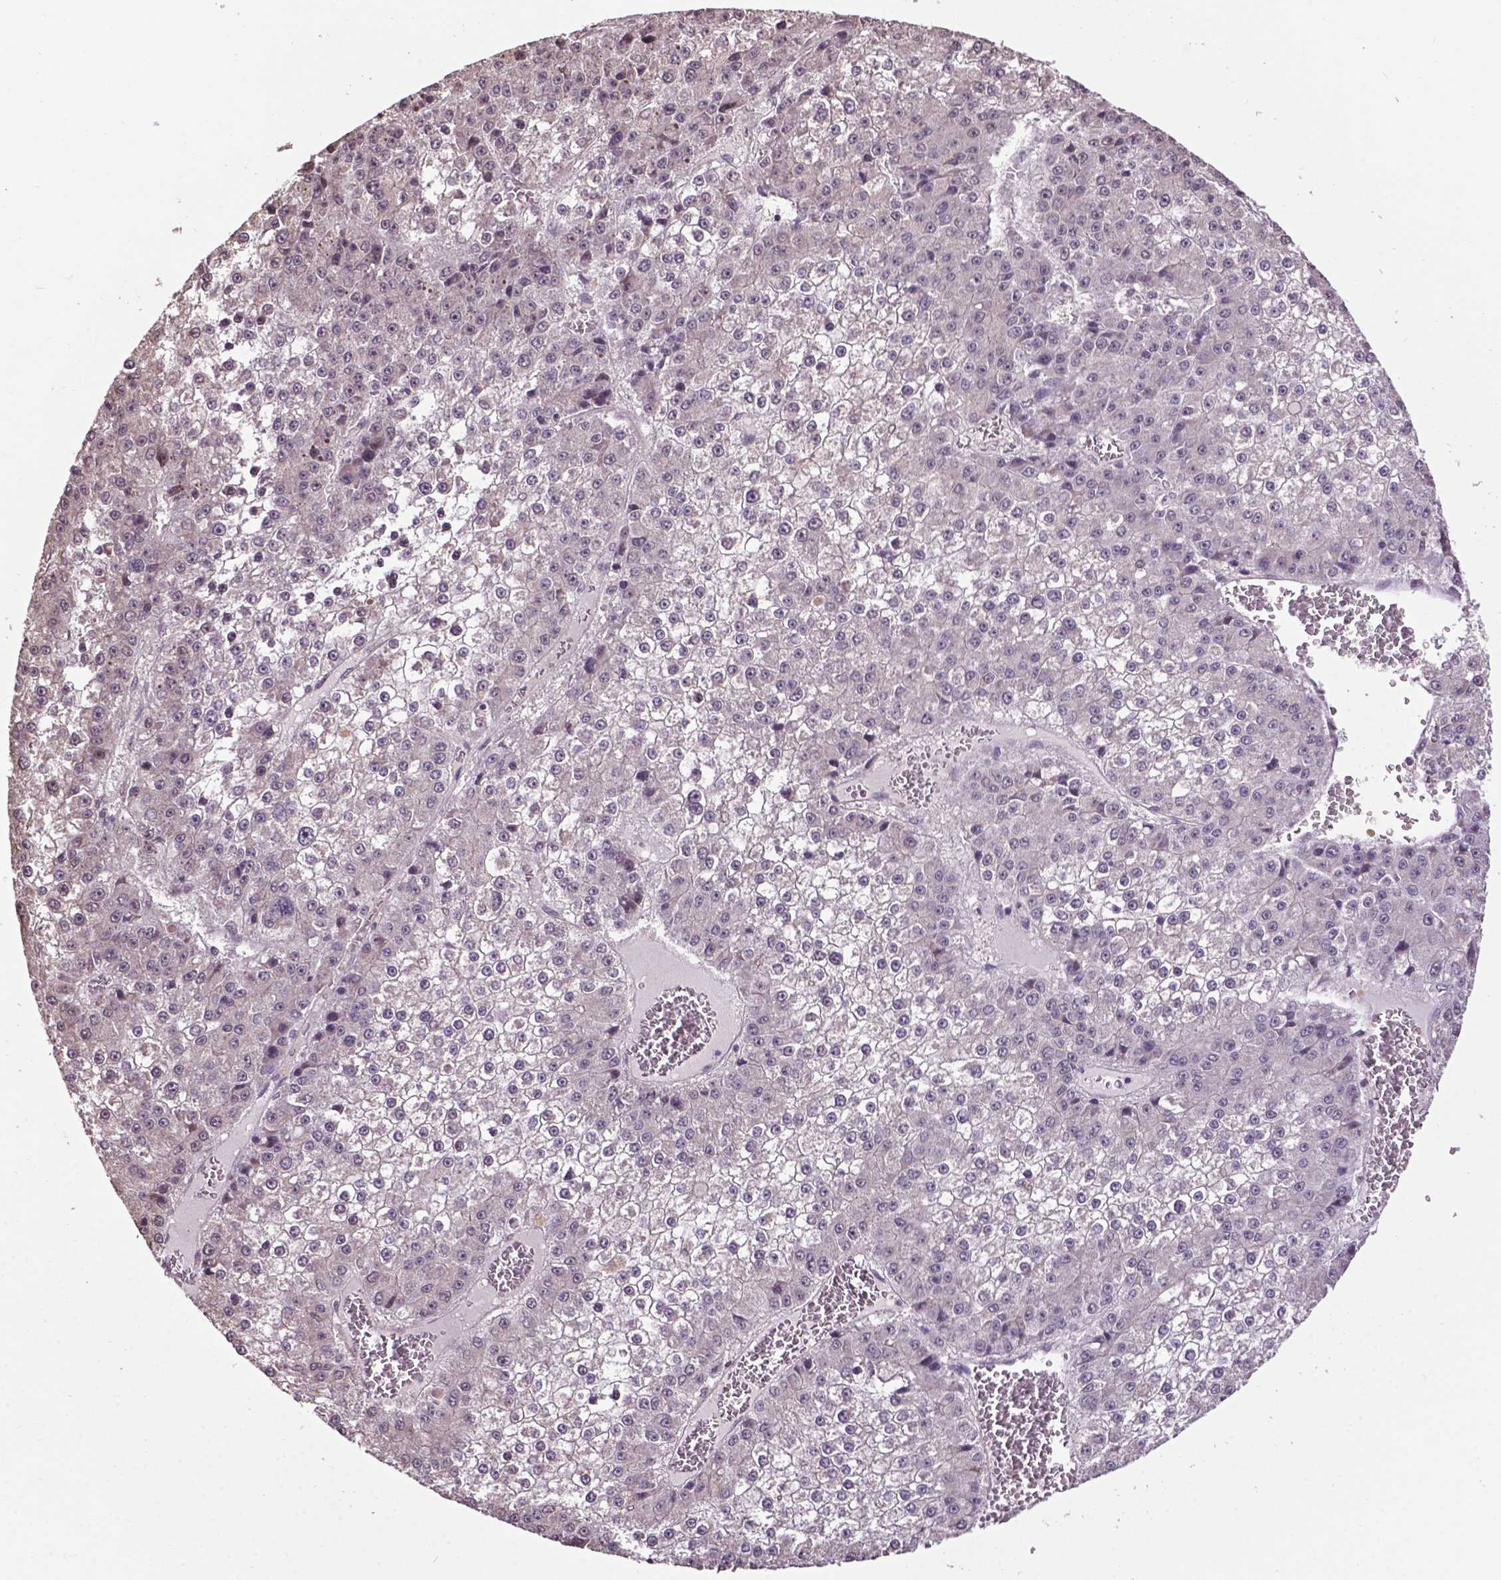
{"staining": {"intensity": "negative", "quantity": "none", "location": "none"}, "tissue": "liver cancer", "cell_type": "Tumor cells", "image_type": "cancer", "snomed": [{"axis": "morphology", "description": "Carcinoma, Hepatocellular, NOS"}, {"axis": "topography", "description": "Liver"}], "caption": "An image of human liver cancer (hepatocellular carcinoma) is negative for staining in tumor cells. (Stains: DAB immunohistochemistry (IHC) with hematoxylin counter stain, Microscopy: brightfield microscopy at high magnification).", "gene": "GLRA2", "patient": {"sex": "female", "age": 73}}